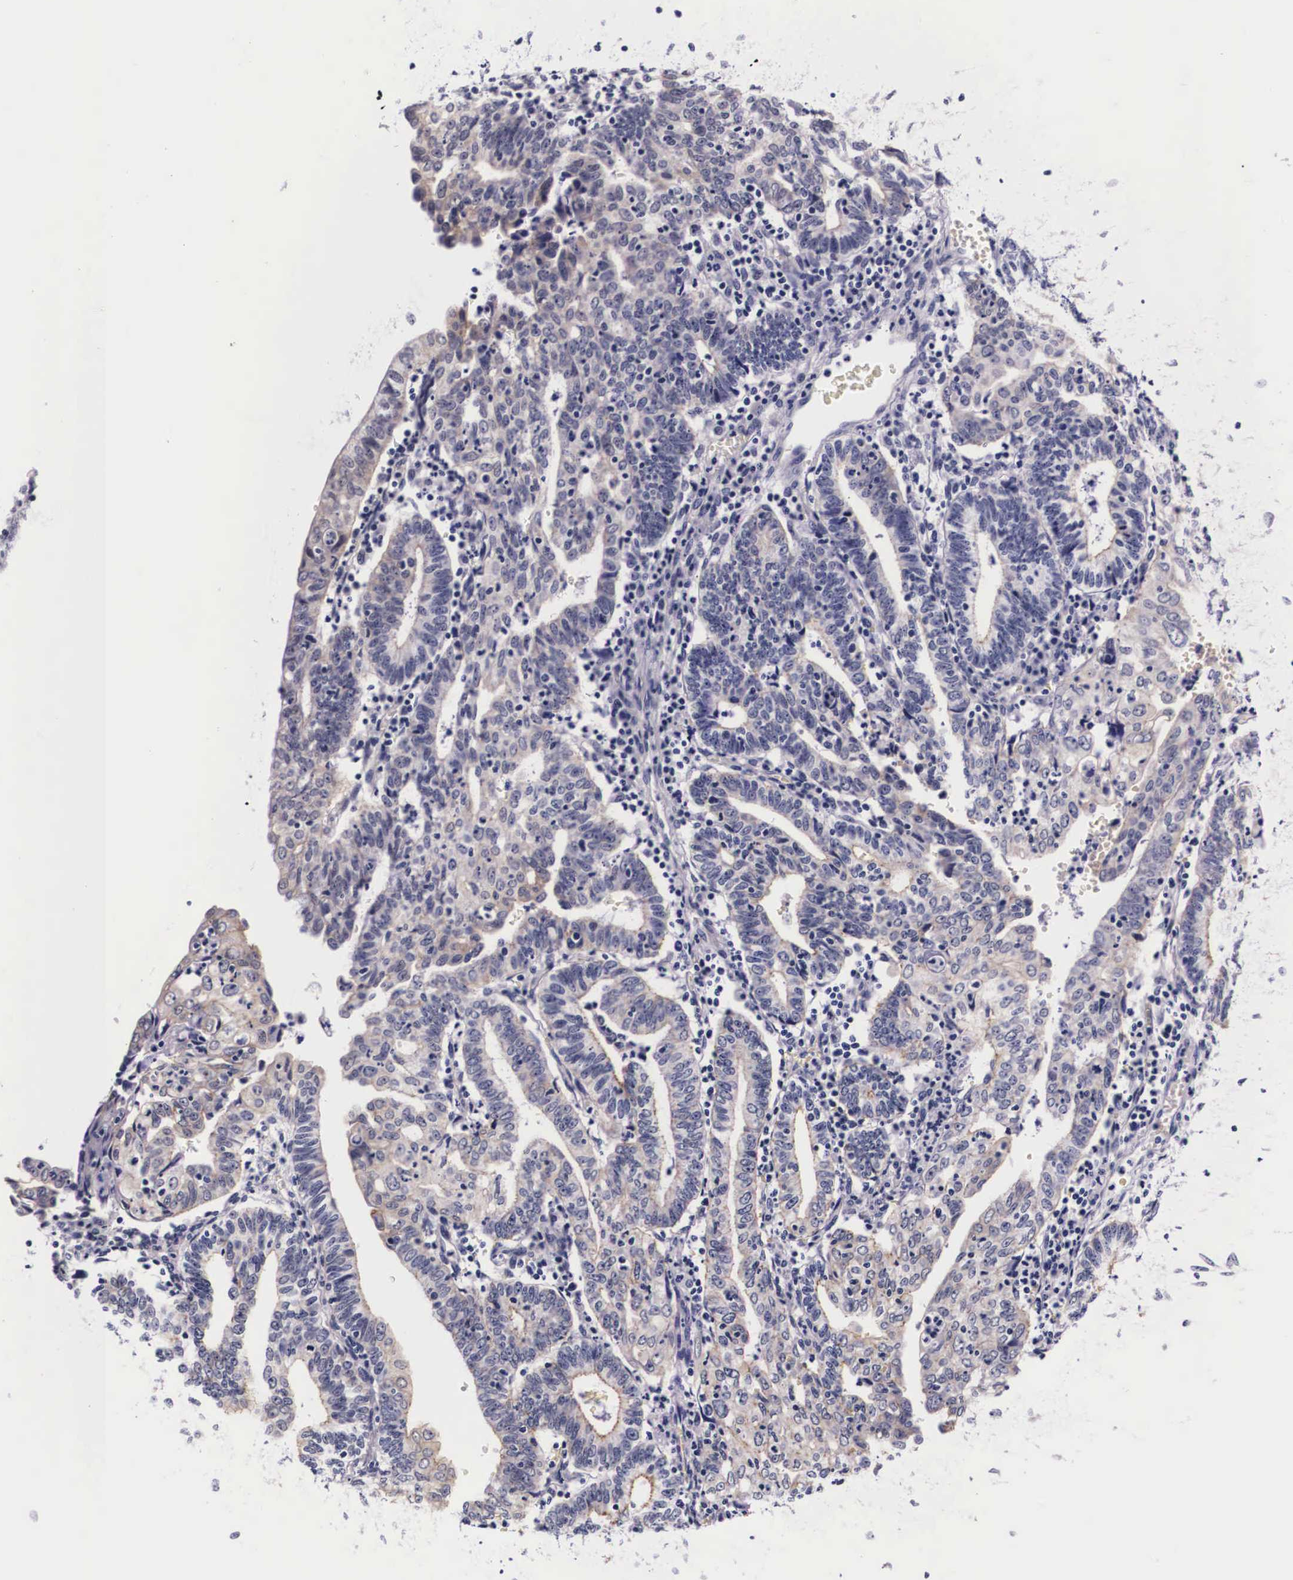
{"staining": {"intensity": "weak", "quantity": "<25%", "location": "cytoplasmic/membranous"}, "tissue": "endometrial cancer", "cell_type": "Tumor cells", "image_type": "cancer", "snomed": [{"axis": "morphology", "description": "Adenocarcinoma, NOS"}, {"axis": "topography", "description": "Endometrium"}], "caption": "This micrograph is of endometrial adenocarcinoma stained with immunohistochemistry (IHC) to label a protein in brown with the nuclei are counter-stained blue. There is no positivity in tumor cells. (DAB immunohistochemistry (IHC) with hematoxylin counter stain).", "gene": "PHETA2", "patient": {"sex": "female", "age": 60}}